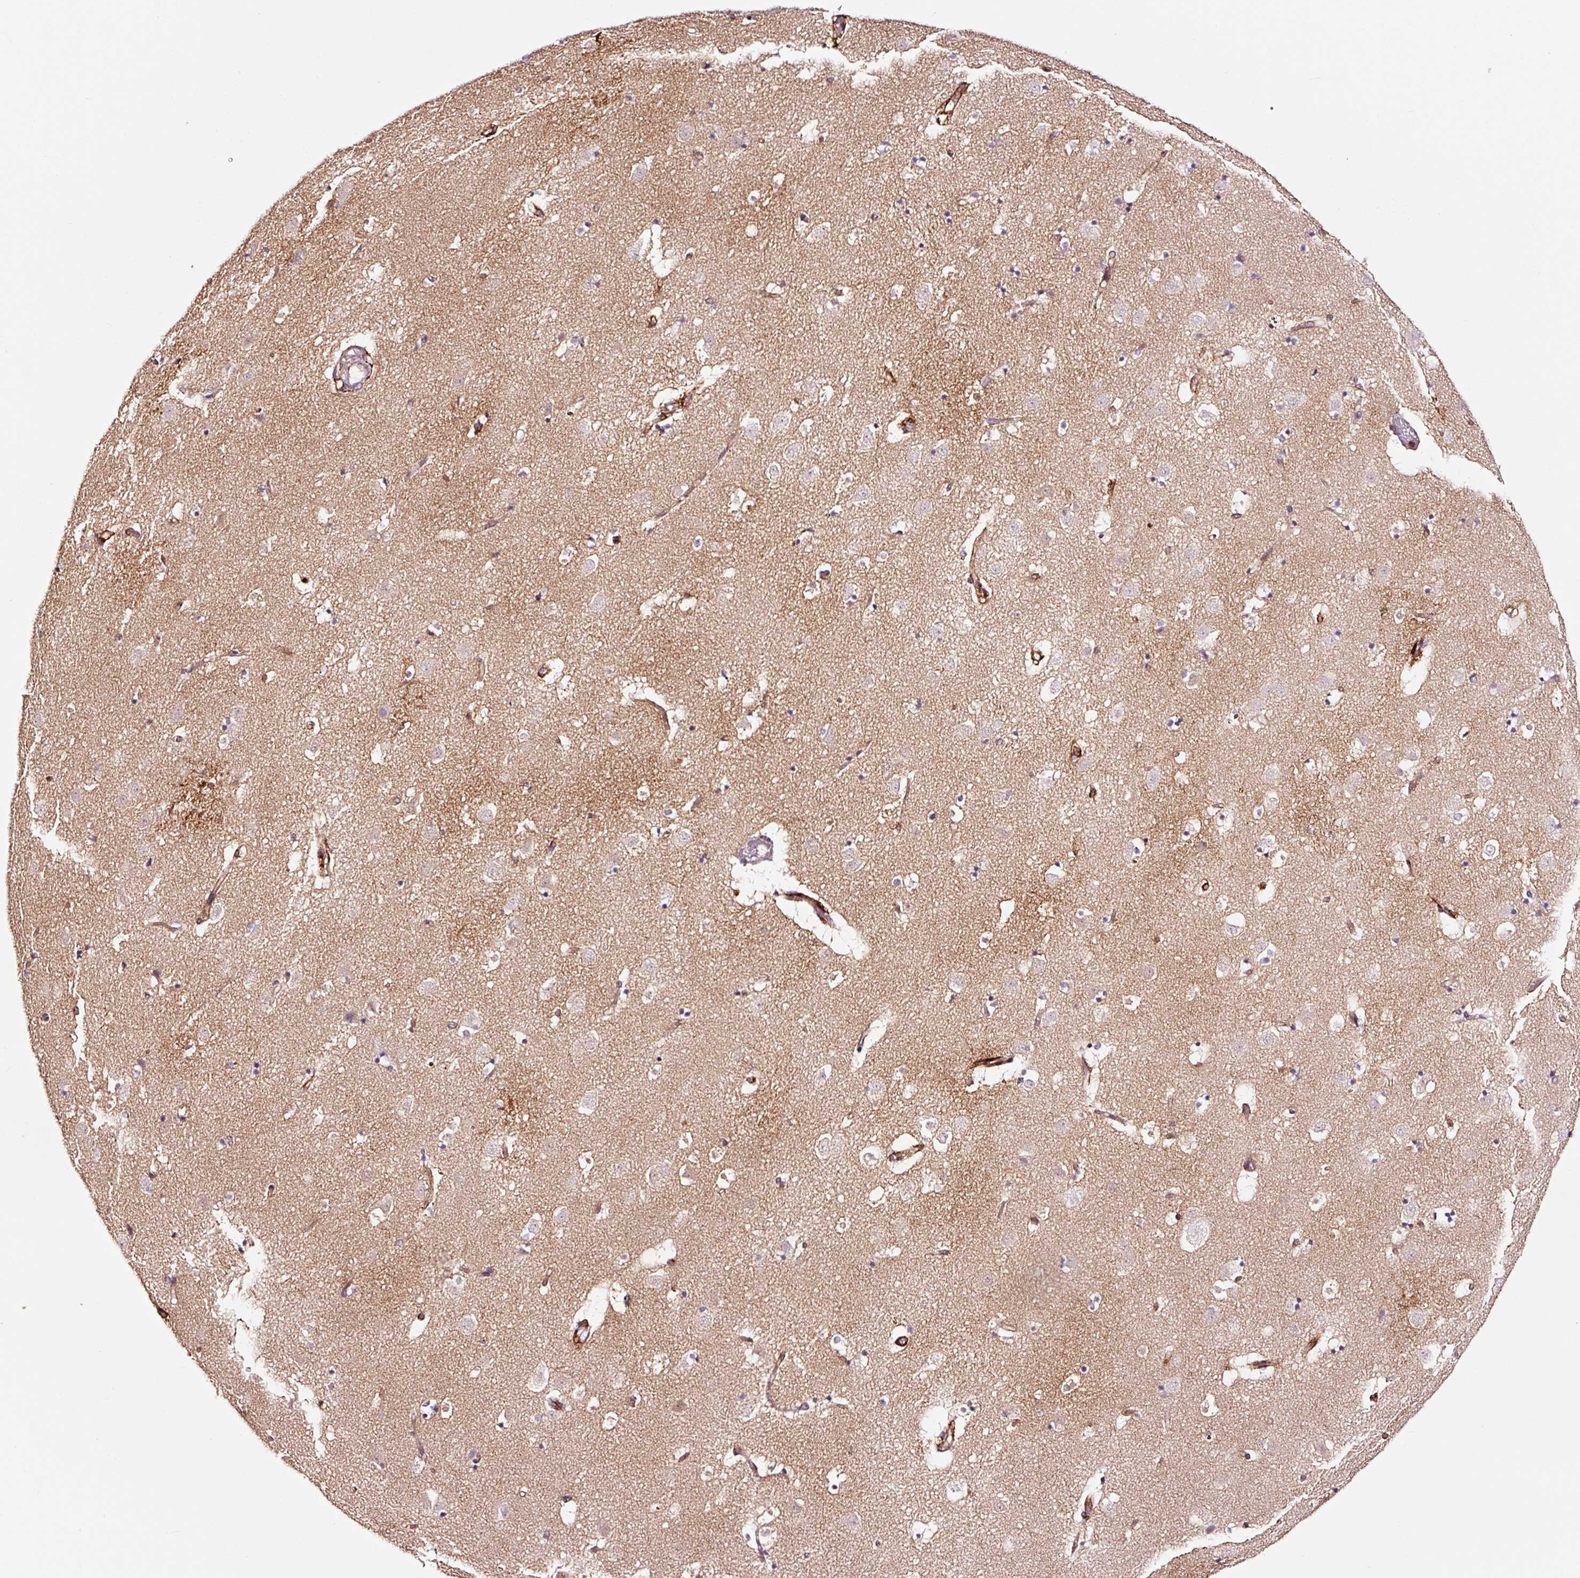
{"staining": {"intensity": "negative", "quantity": "none", "location": "none"}, "tissue": "caudate", "cell_type": "Glial cells", "image_type": "normal", "snomed": [{"axis": "morphology", "description": "Normal tissue, NOS"}, {"axis": "topography", "description": "Lateral ventricle wall"}], "caption": "IHC image of normal caudate: human caudate stained with DAB (3,3'-diaminobenzidine) displays no significant protein expression in glial cells.", "gene": "ADD3", "patient": {"sex": "male", "age": 58}}